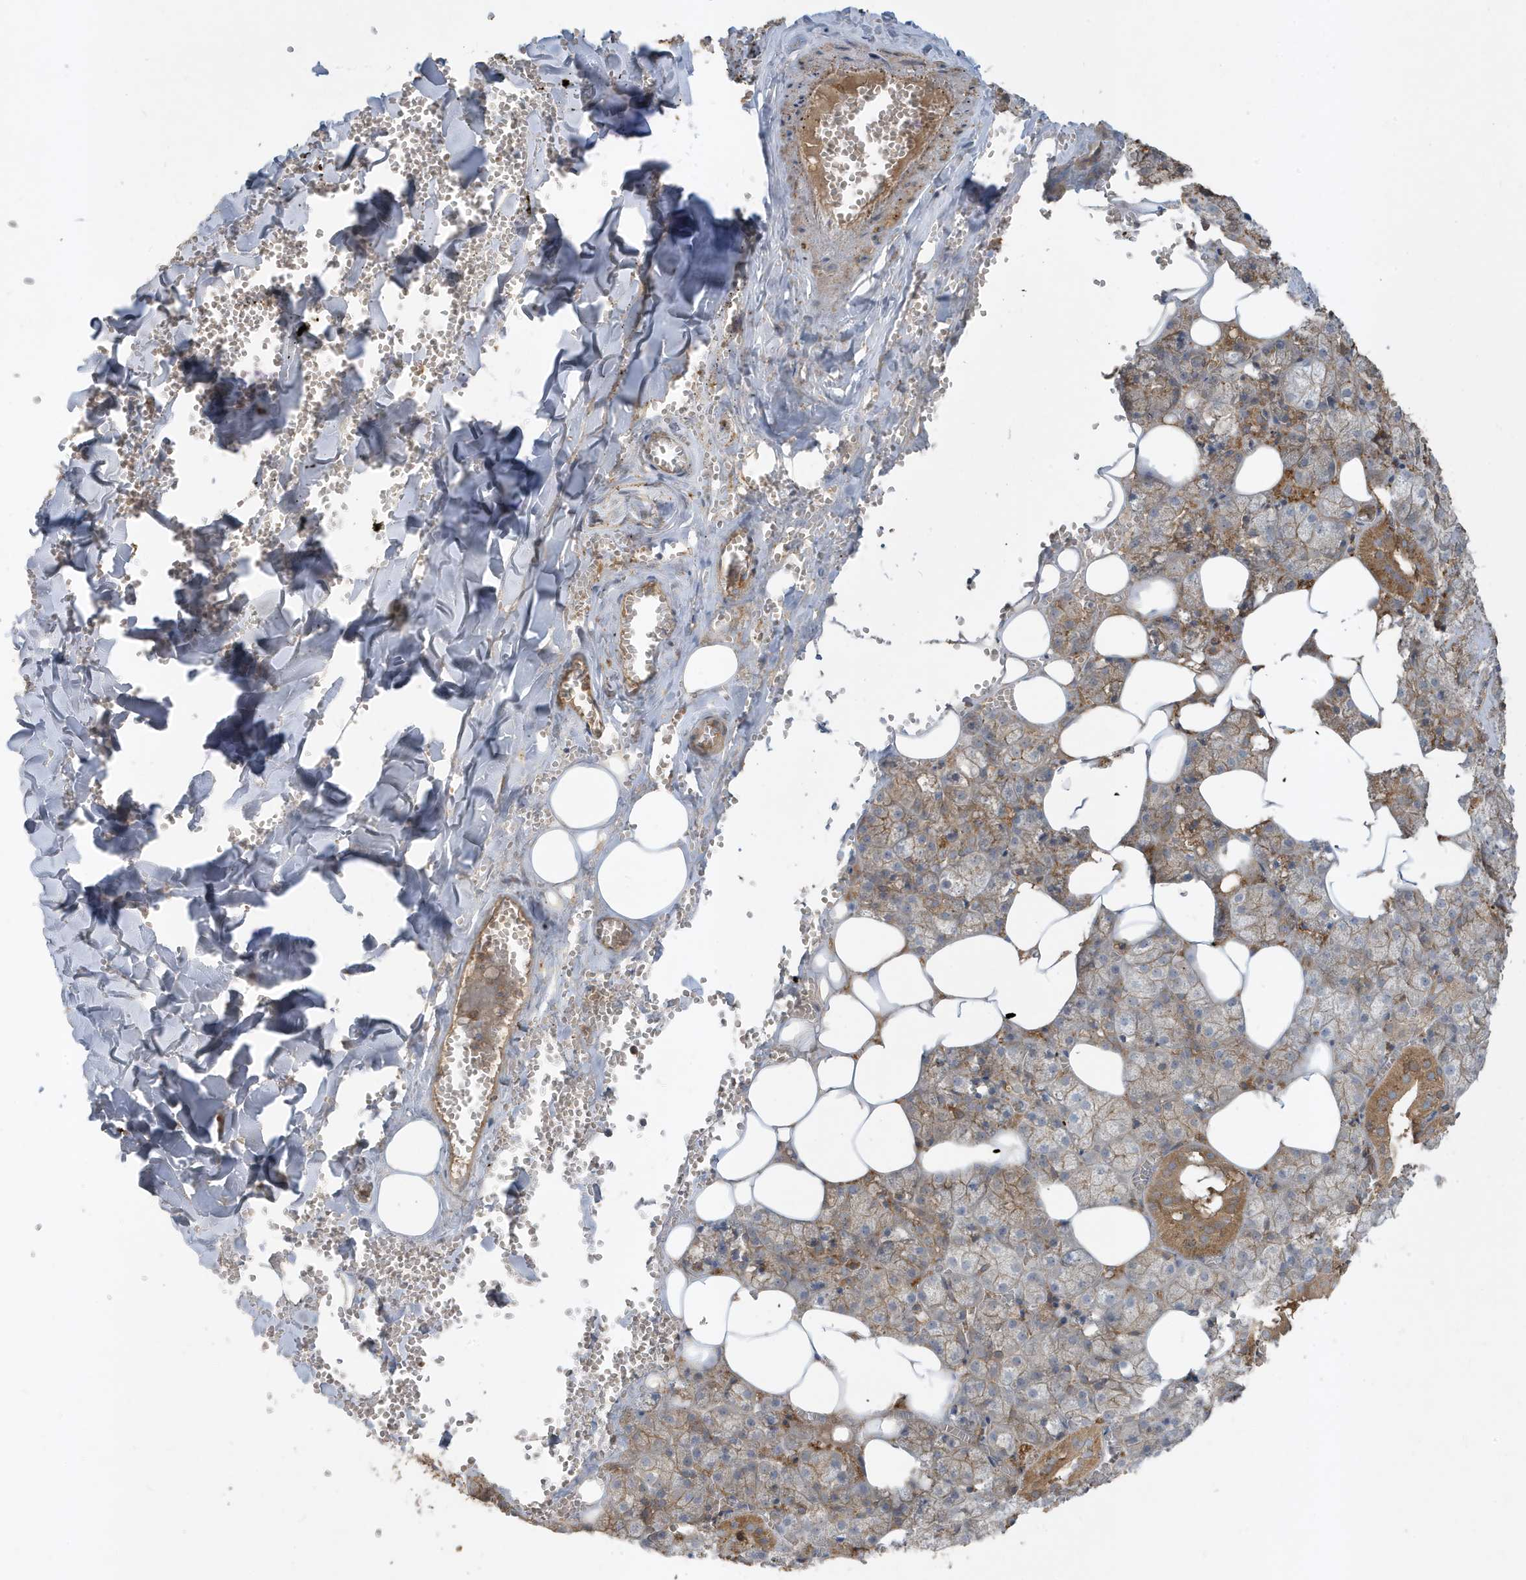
{"staining": {"intensity": "moderate", "quantity": "25%-75%", "location": "cytoplasmic/membranous"}, "tissue": "salivary gland", "cell_type": "Glandular cells", "image_type": "normal", "snomed": [{"axis": "morphology", "description": "Normal tissue, NOS"}, {"axis": "topography", "description": "Salivary gland"}], "caption": "Immunohistochemistry staining of benign salivary gland, which shows medium levels of moderate cytoplasmic/membranous positivity in approximately 25%-75% of glandular cells indicating moderate cytoplasmic/membranous protein expression. The staining was performed using DAB (brown) for protein detection and nuclei were counterstained in hematoxylin (blue).", "gene": "ABTB1", "patient": {"sex": "male", "age": 62}}